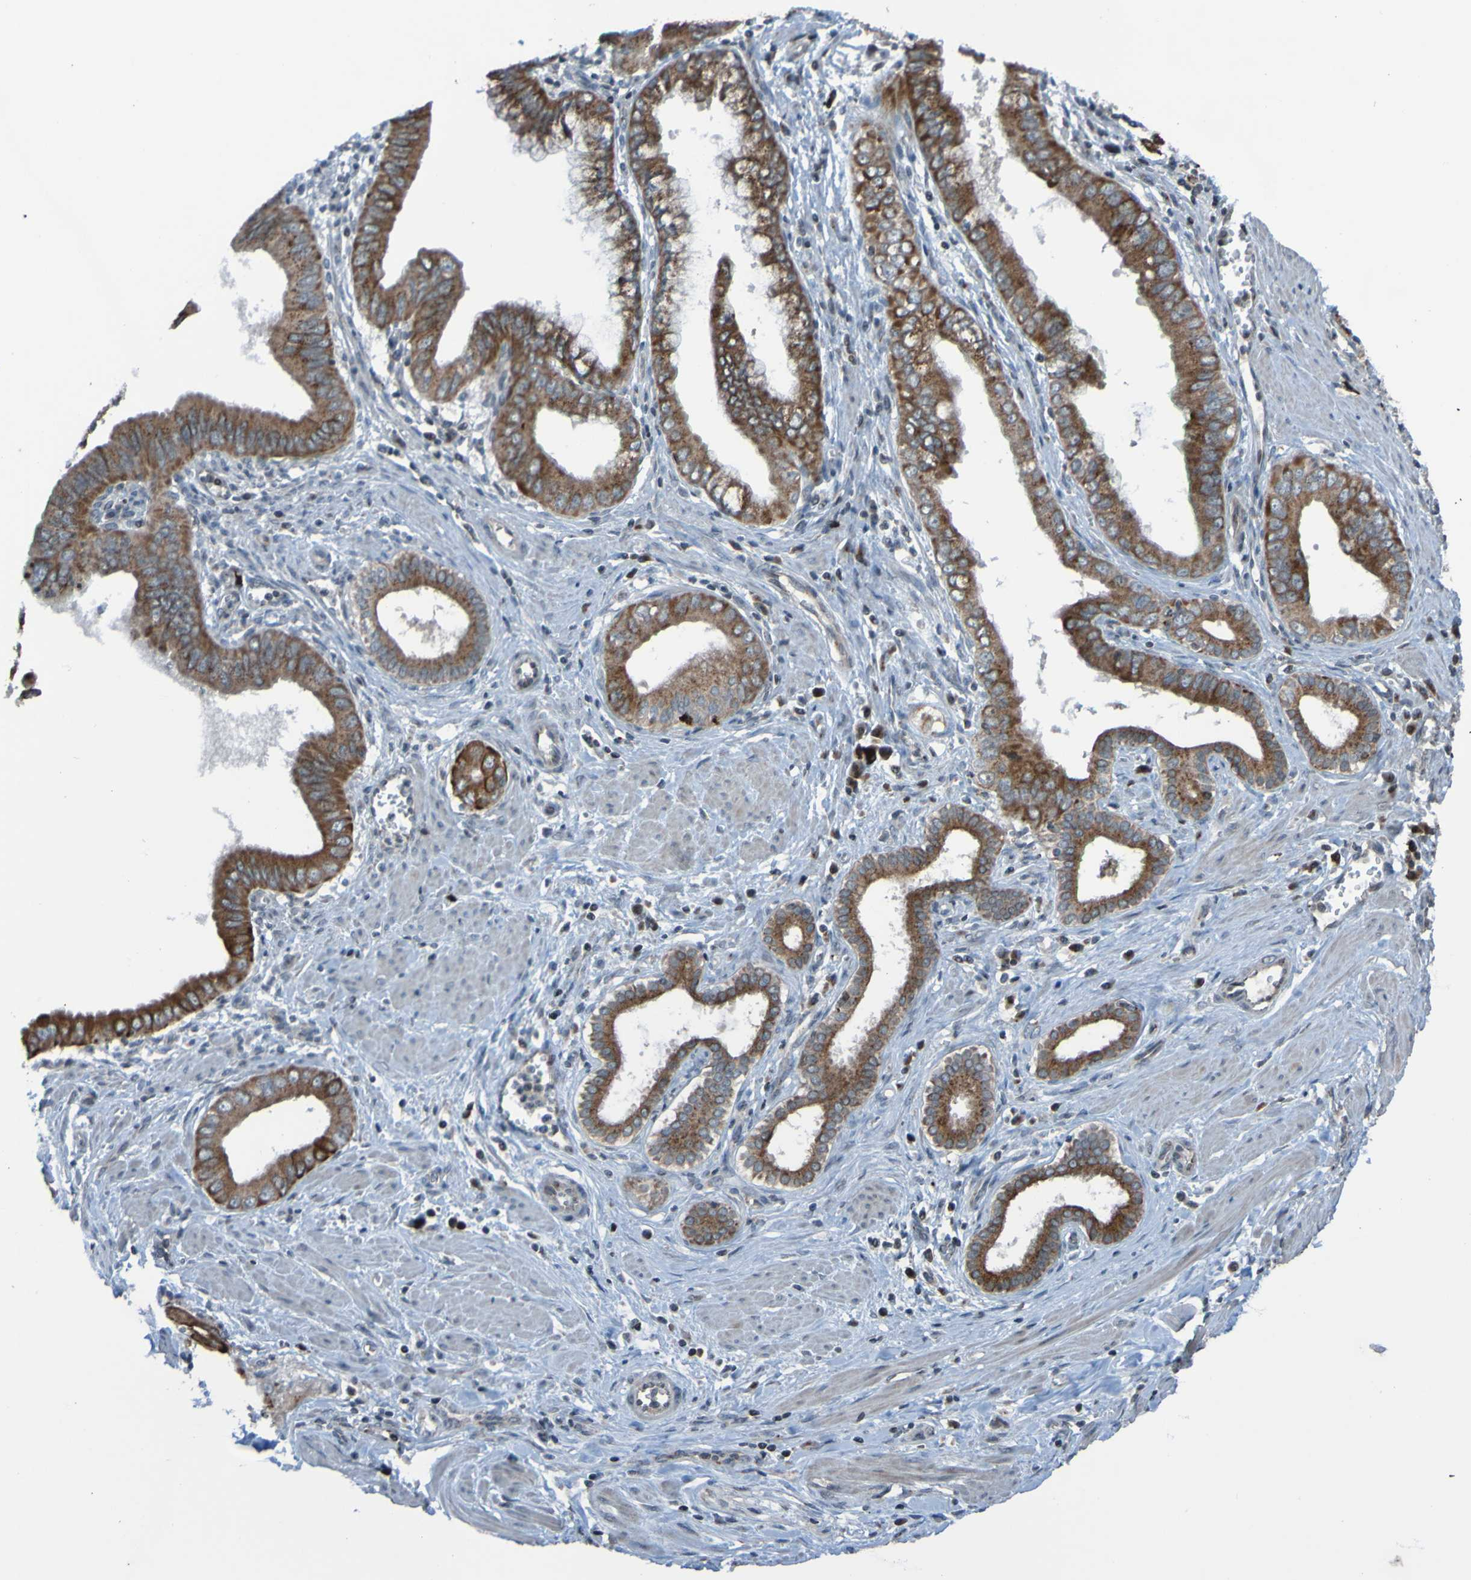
{"staining": {"intensity": "moderate", "quantity": ">75%", "location": "cytoplasmic/membranous"}, "tissue": "pancreatic cancer", "cell_type": "Tumor cells", "image_type": "cancer", "snomed": [{"axis": "morphology", "description": "Normal tissue, NOS"}, {"axis": "topography", "description": "Lymph node"}], "caption": "About >75% of tumor cells in pancreatic cancer exhibit moderate cytoplasmic/membranous protein positivity as visualized by brown immunohistochemical staining.", "gene": "UNG", "patient": {"sex": "male", "age": 50}}